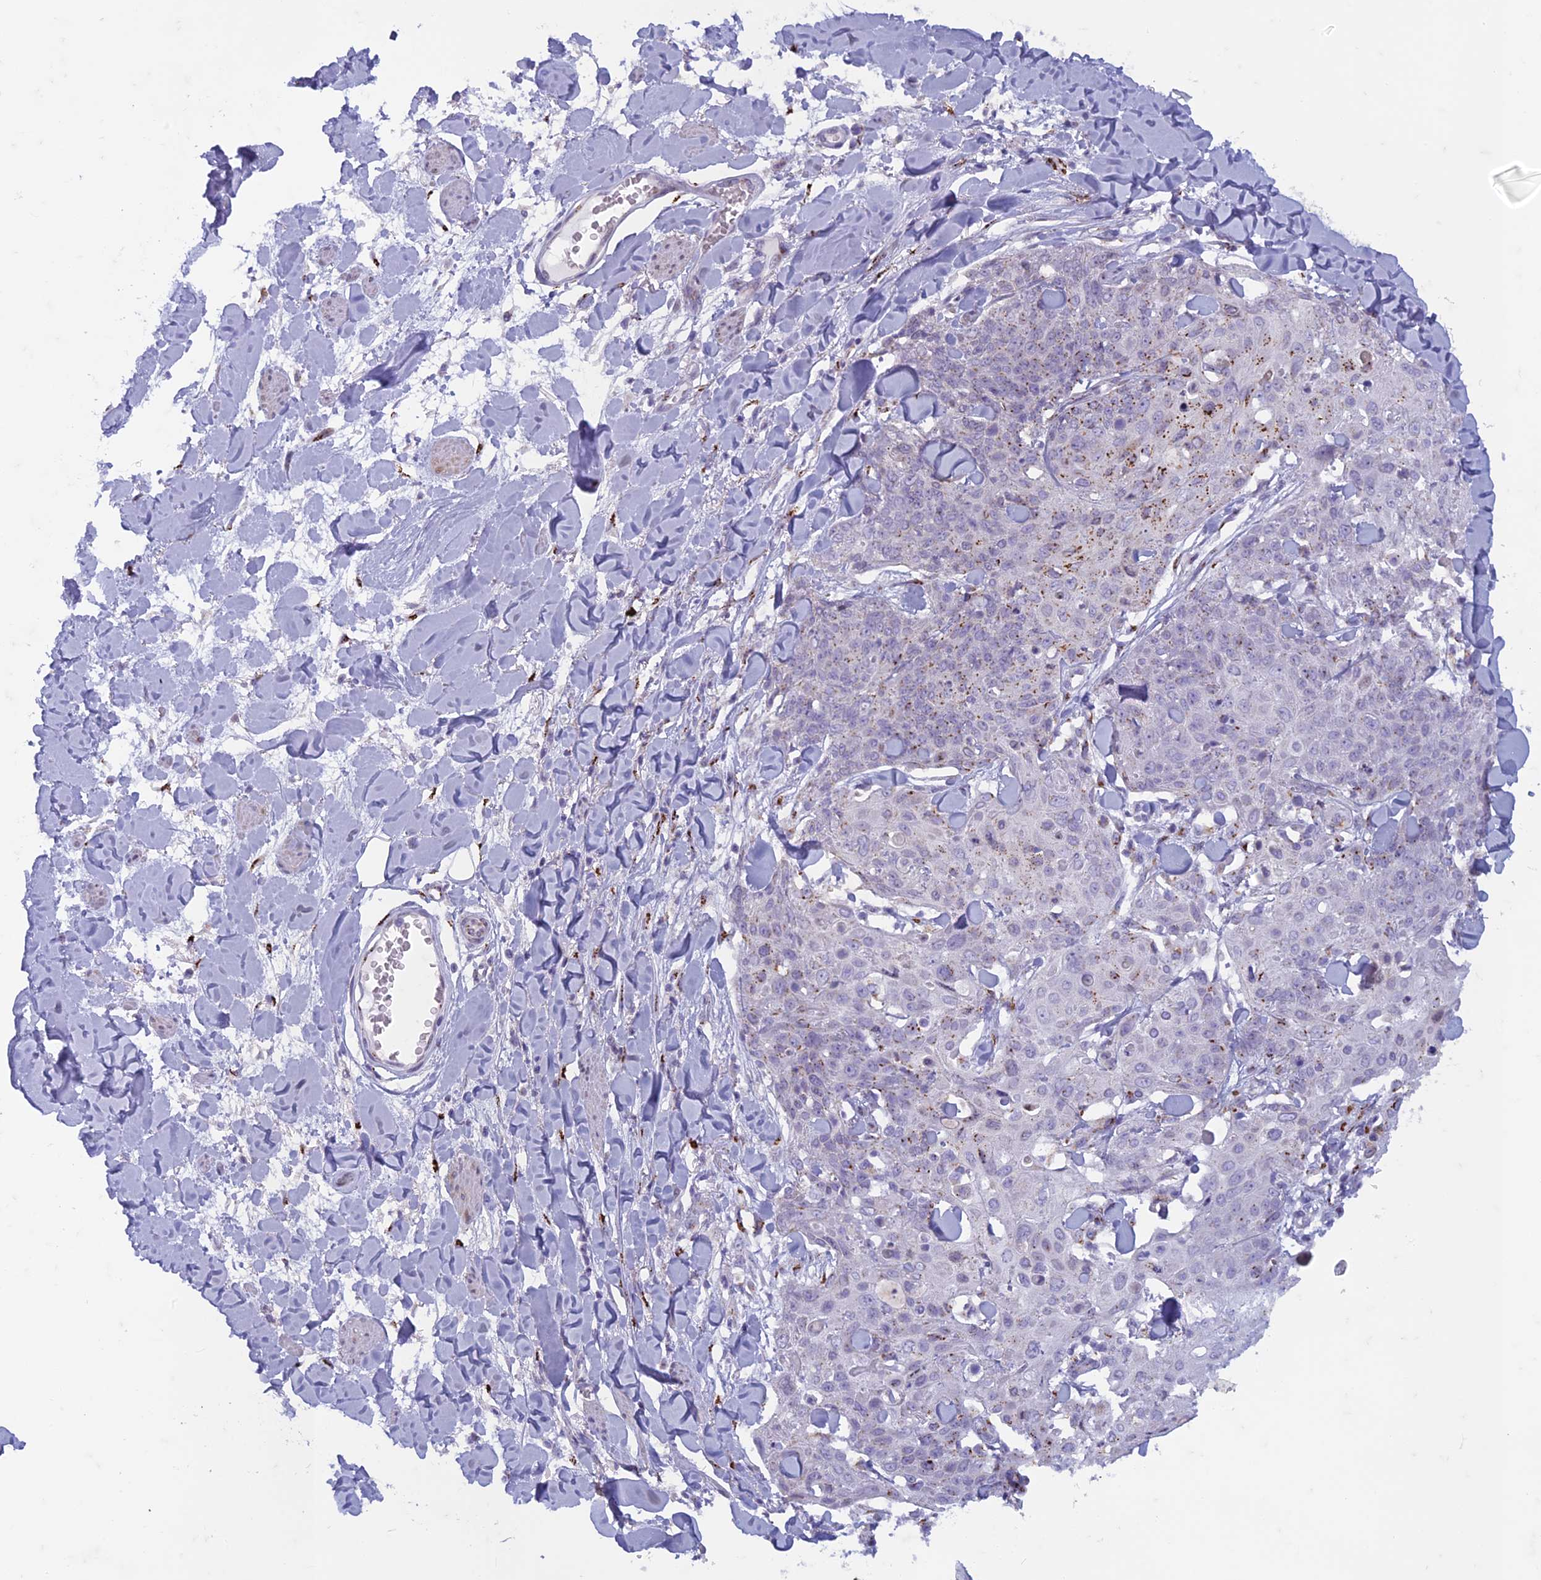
{"staining": {"intensity": "moderate", "quantity": "<25%", "location": "cytoplasmic/membranous"}, "tissue": "skin cancer", "cell_type": "Tumor cells", "image_type": "cancer", "snomed": [{"axis": "morphology", "description": "Squamous cell carcinoma, NOS"}, {"axis": "topography", "description": "Skin"}, {"axis": "topography", "description": "Vulva"}], "caption": "The image displays staining of squamous cell carcinoma (skin), revealing moderate cytoplasmic/membranous protein expression (brown color) within tumor cells.", "gene": "FAM3C", "patient": {"sex": "female", "age": 85}}